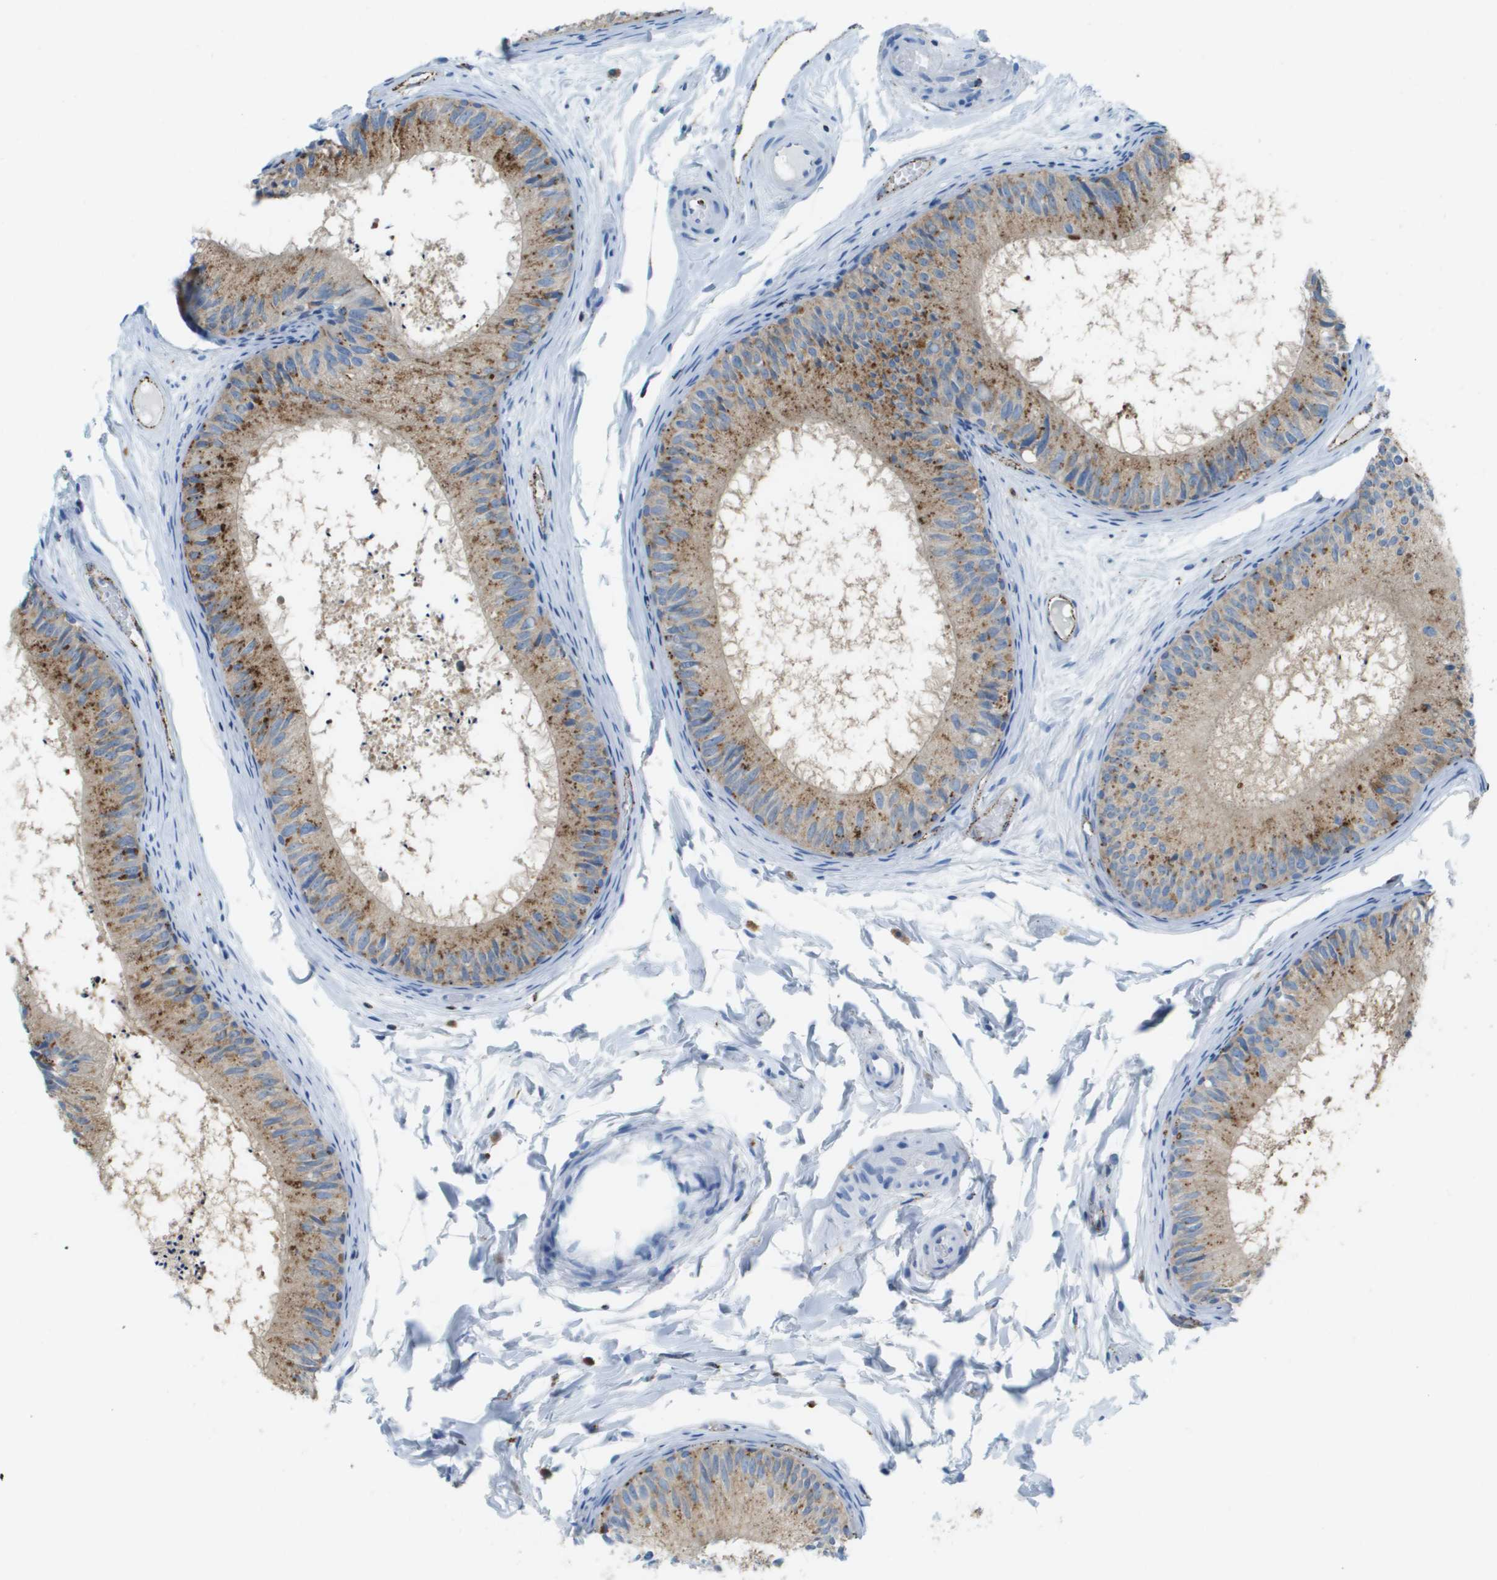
{"staining": {"intensity": "moderate", "quantity": ">75%", "location": "cytoplasmic/membranous"}, "tissue": "epididymis", "cell_type": "Glandular cells", "image_type": "normal", "snomed": [{"axis": "morphology", "description": "Normal tissue, NOS"}, {"axis": "topography", "description": "Epididymis"}], "caption": "Glandular cells display medium levels of moderate cytoplasmic/membranous positivity in about >75% of cells in normal epididymis.", "gene": "PRCP", "patient": {"sex": "male", "age": 46}}